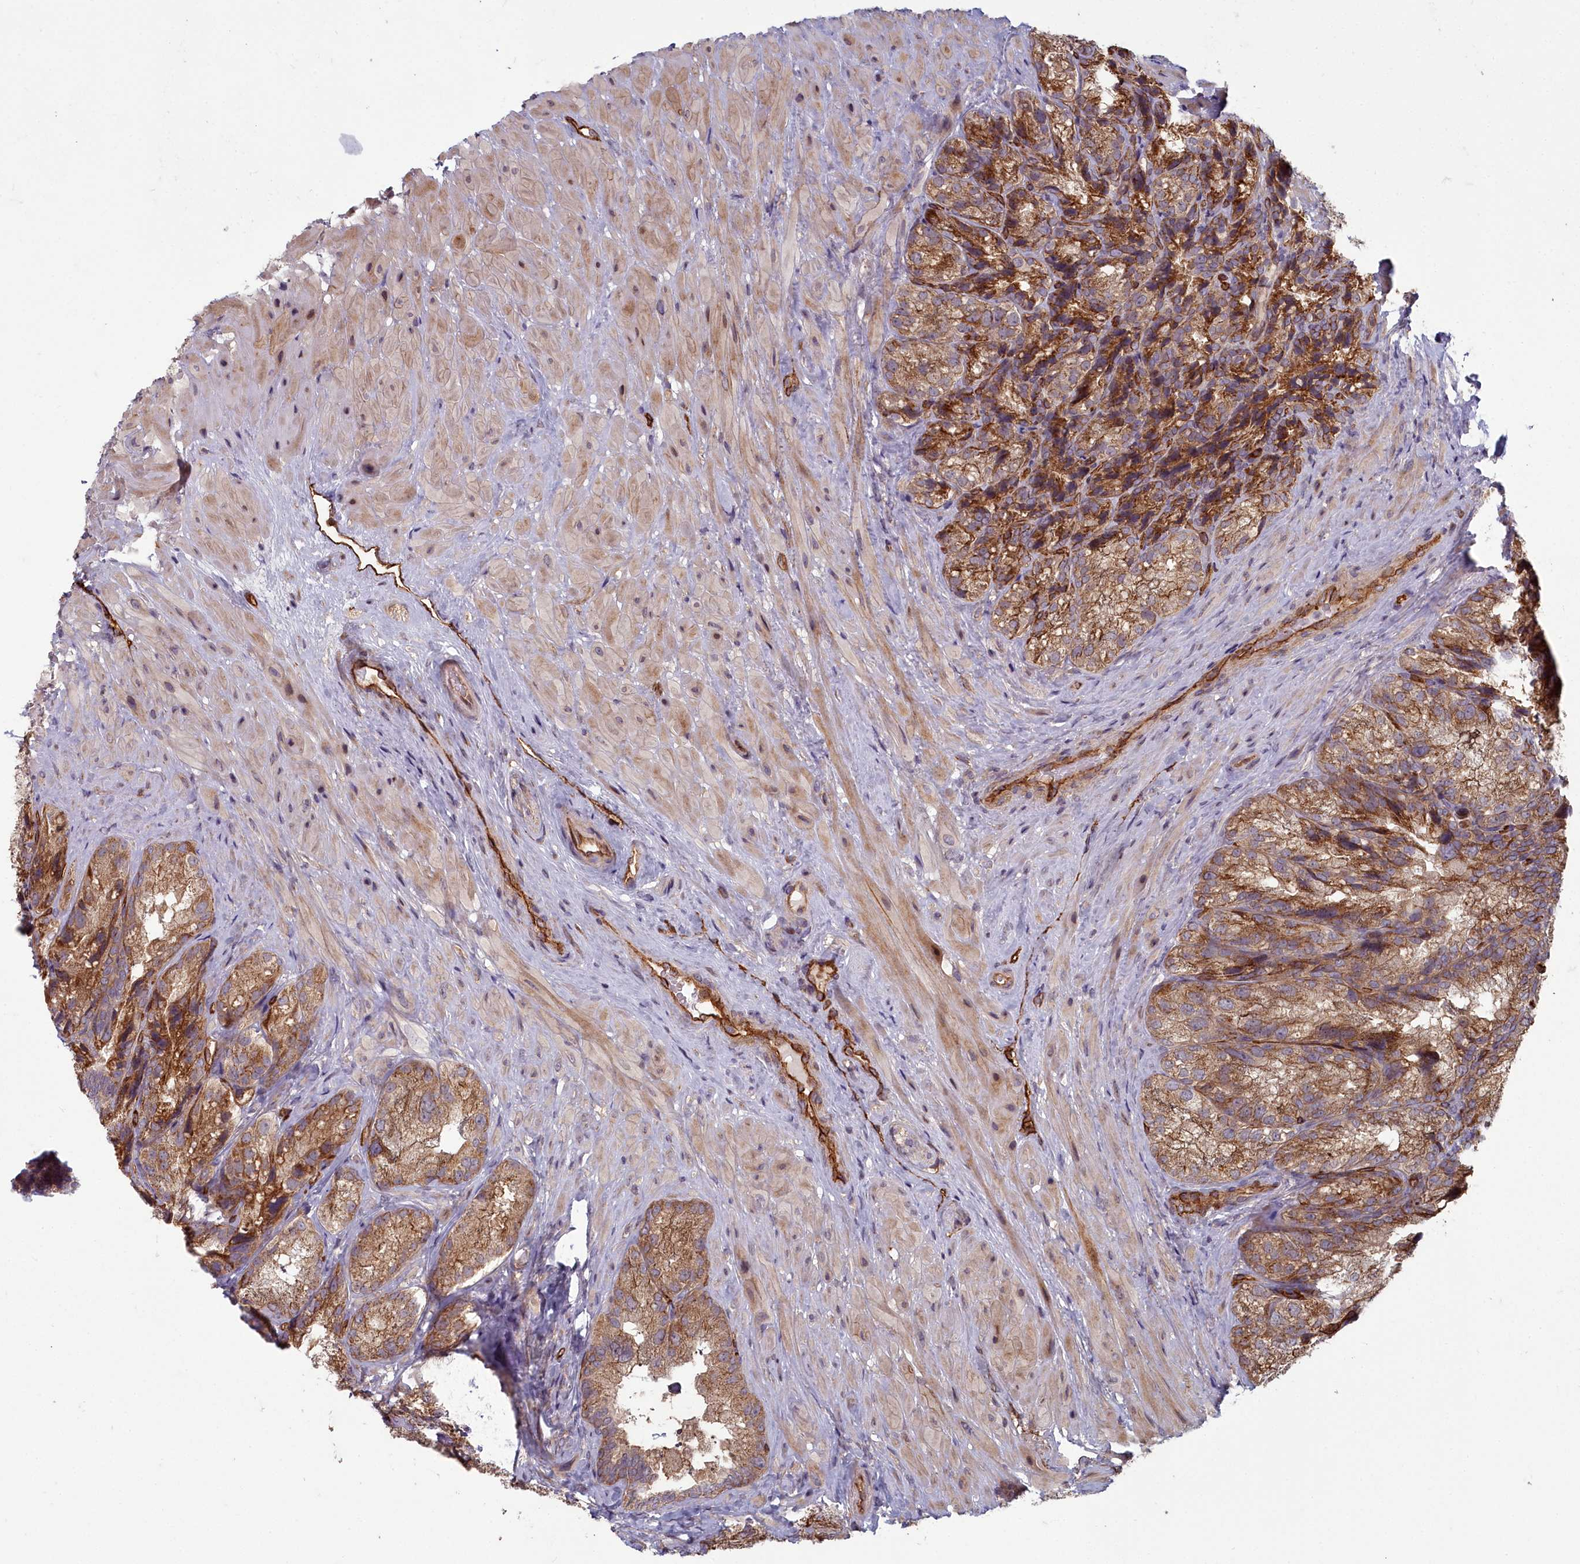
{"staining": {"intensity": "moderate", "quantity": ">75%", "location": "cytoplasmic/membranous"}, "tissue": "seminal vesicle", "cell_type": "Glandular cells", "image_type": "normal", "snomed": [{"axis": "morphology", "description": "Normal tissue, NOS"}, {"axis": "topography", "description": "Seminal veicle"}], "caption": "Protein expression analysis of benign human seminal vesicle reveals moderate cytoplasmic/membranous positivity in about >75% of glandular cells.", "gene": "TSPYL4", "patient": {"sex": "male", "age": 58}}